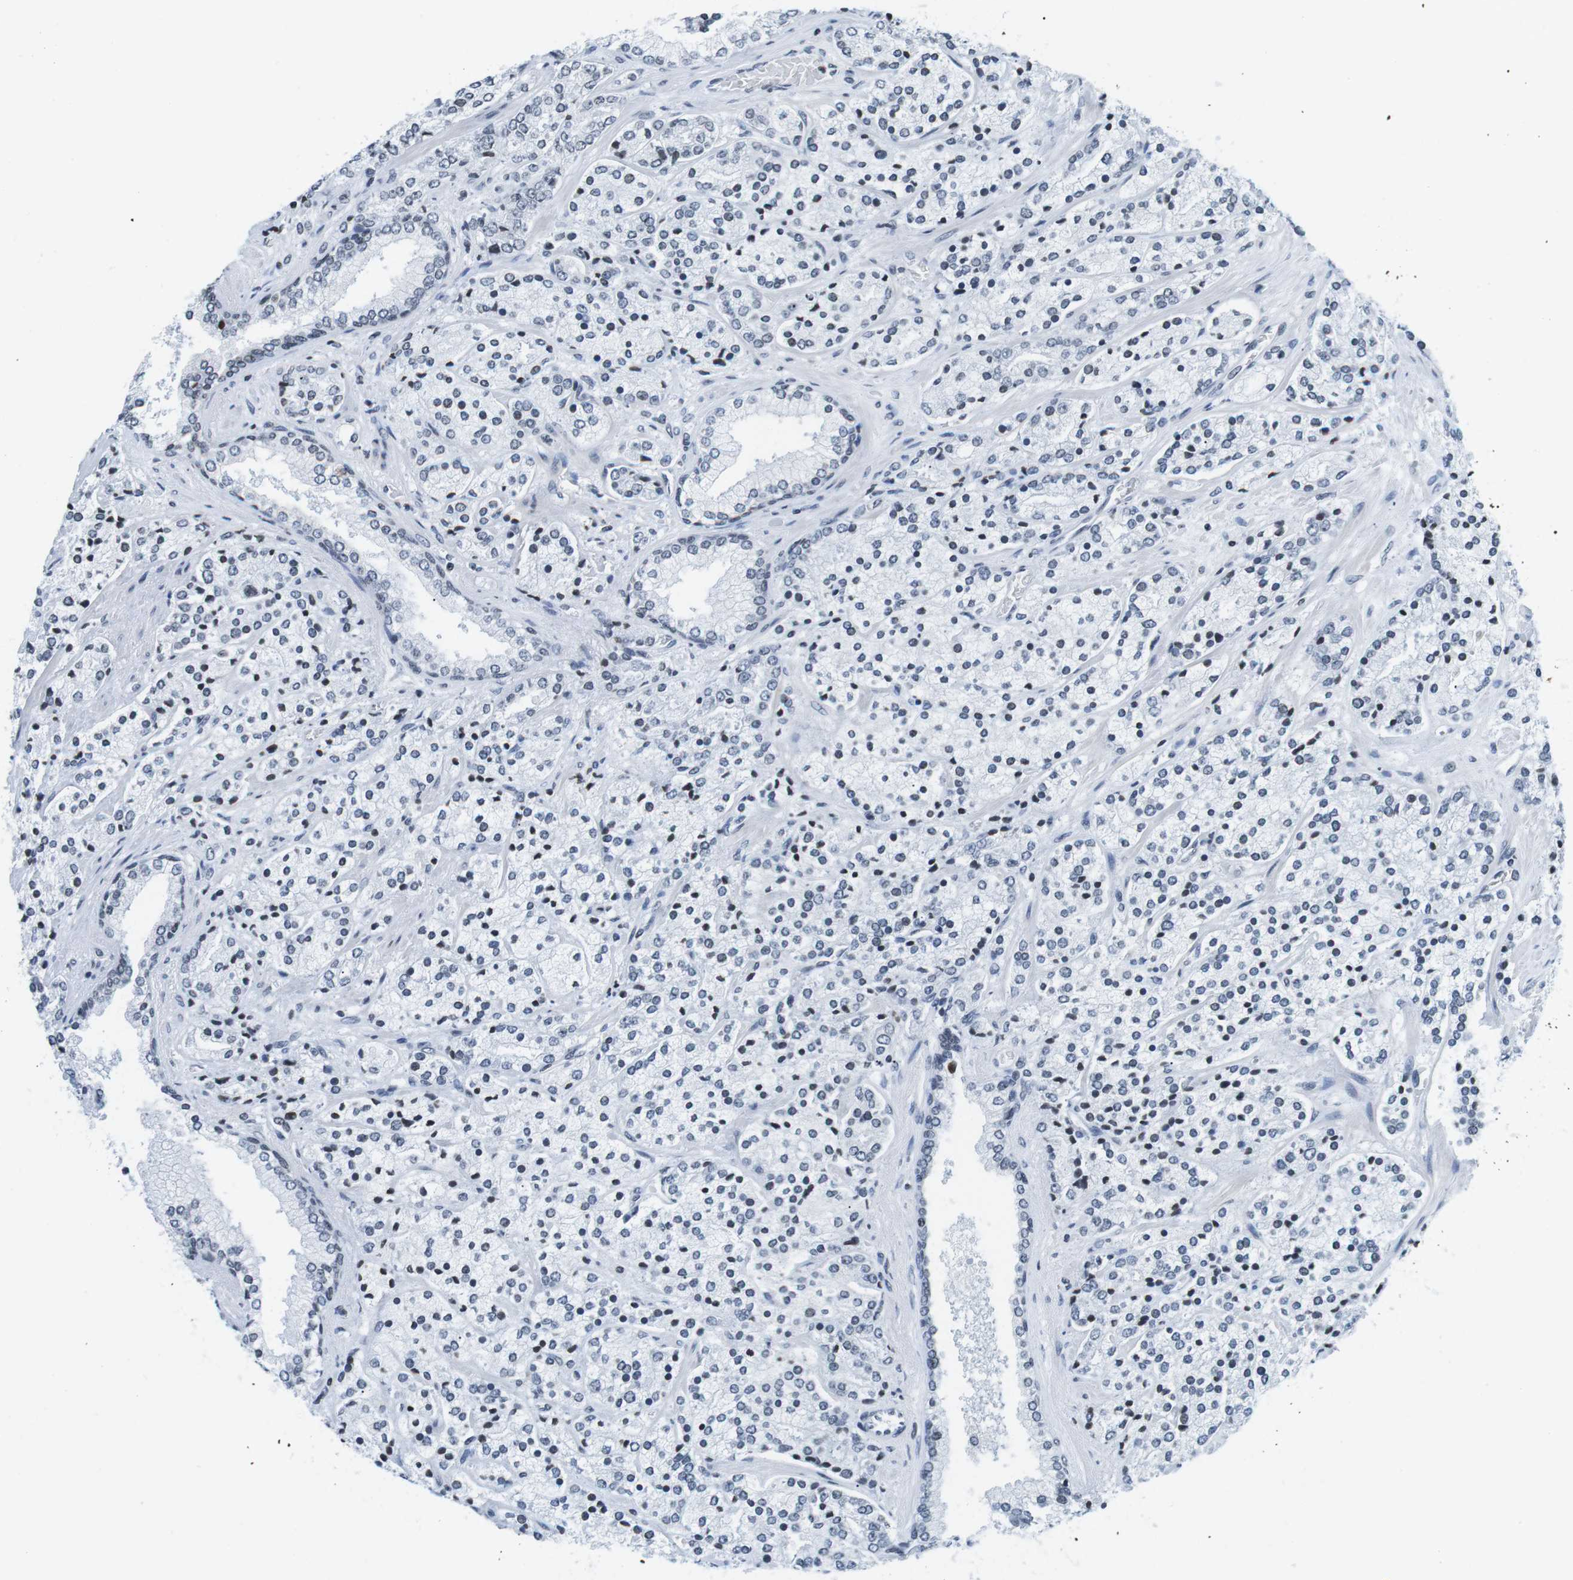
{"staining": {"intensity": "negative", "quantity": "none", "location": "none"}, "tissue": "prostate cancer", "cell_type": "Tumor cells", "image_type": "cancer", "snomed": [{"axis": "morphology", "description": "Adenocarcinoma, High grade"}, {"axis": "topography", "description": "Prostate"}], "caption": "A histopathology image of human prostate adenocarcinoma (high-grade) is negative for staining in tumor cells.", "gene": "E2F2", "patient": {"sex": "male", "age": 71}}